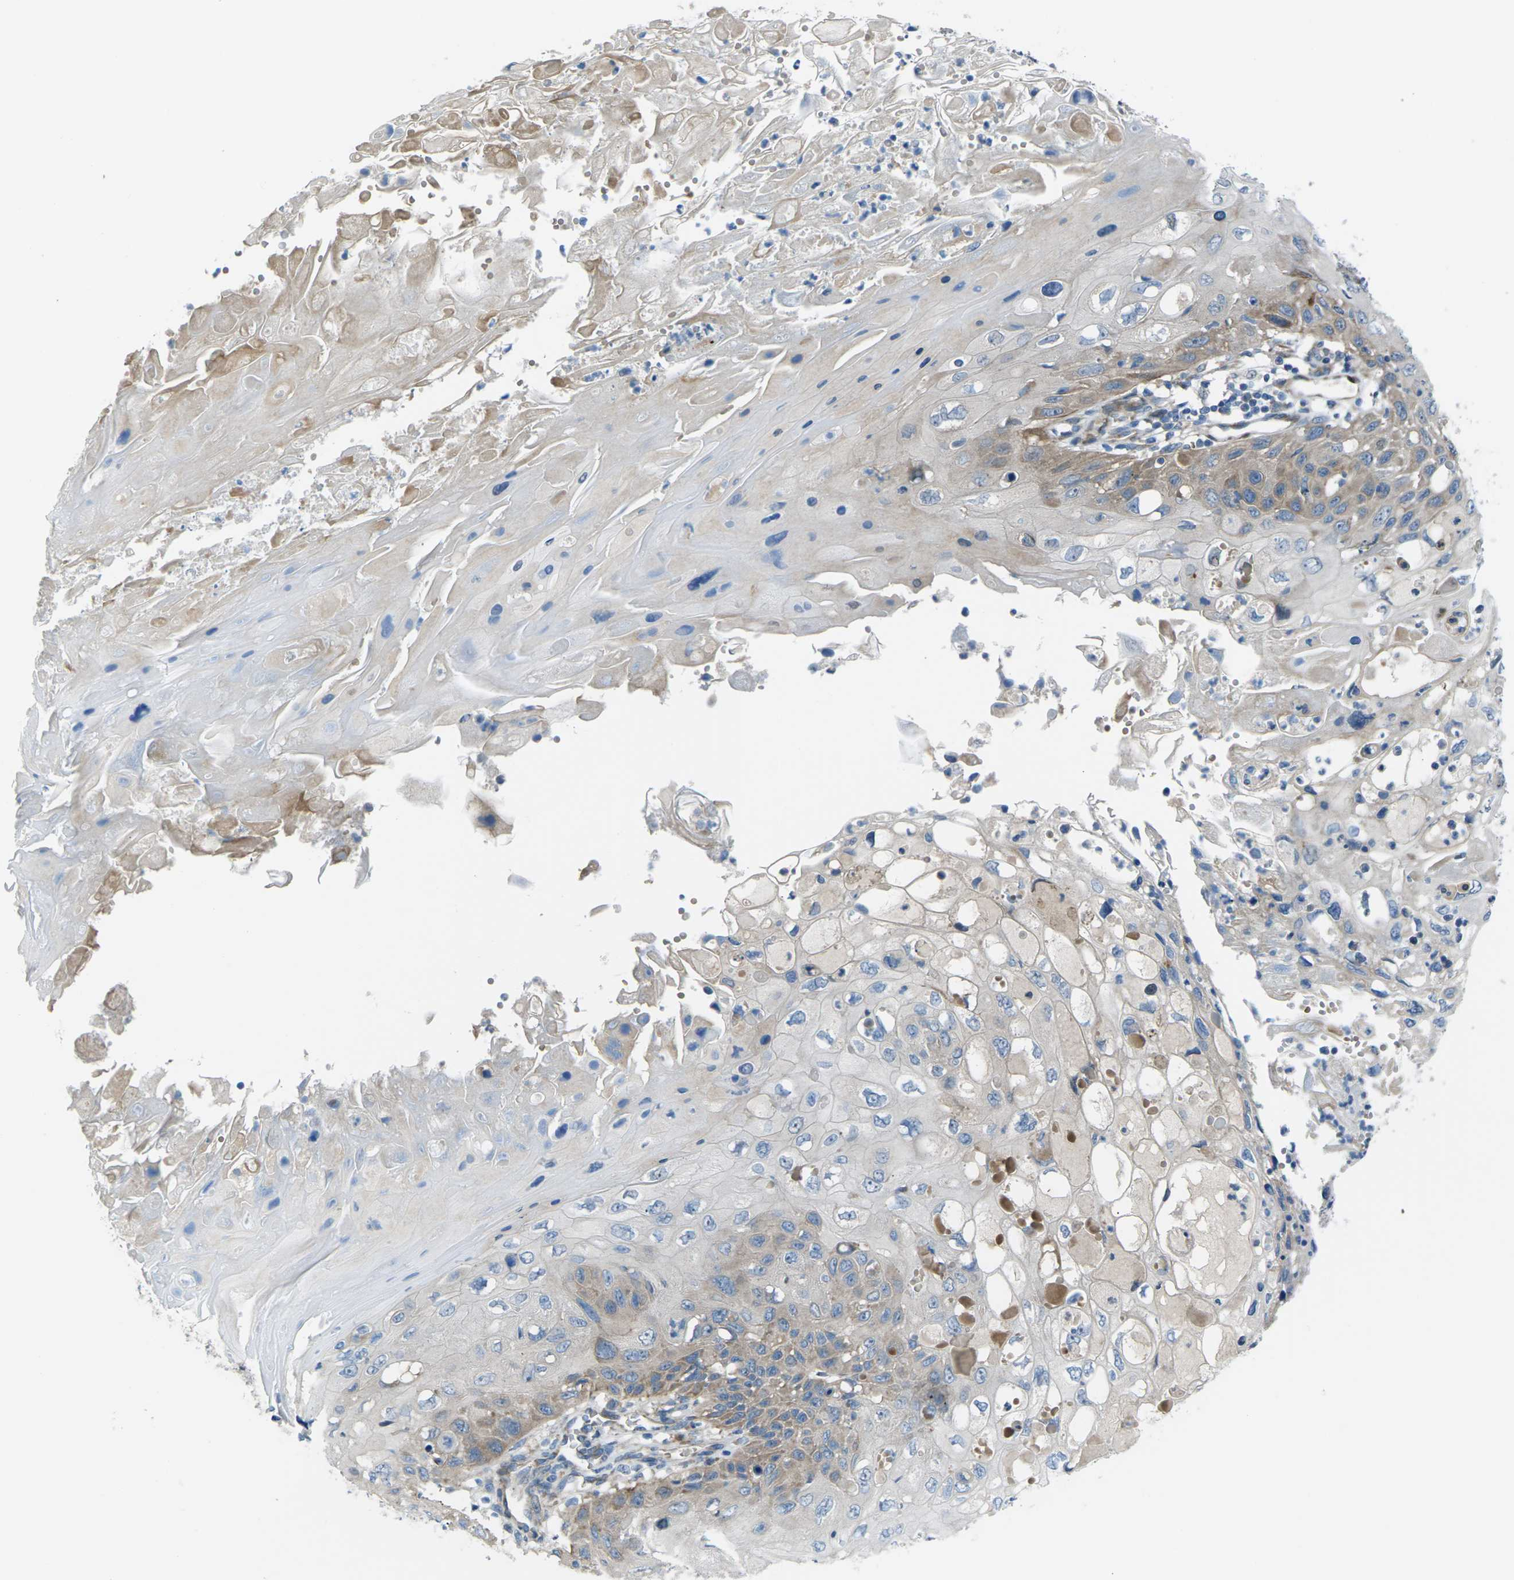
{"staining": {"intensity": "moderate", "quantity": "25%-75%", "location": "cytoplasmic/membranous"}, "tissue": "cervical cancer", "cell_type": "Tumor cells", "image_type": "cancer", "snomed": [{"axis": "morphology", "description": "Squamous cell carcinoma, NOS"}, {"axis": "topography", "description": "Cervix"}], "caption": "Cervical squamous cell carcinoma stained with immunohistochemistry (IHC) shows moderate cytoplasmic/membranous expression in approximately 25%-75% of tumor cells.", "gene": "EDNRA", "patient": {"sex": "female", "age": 70}}